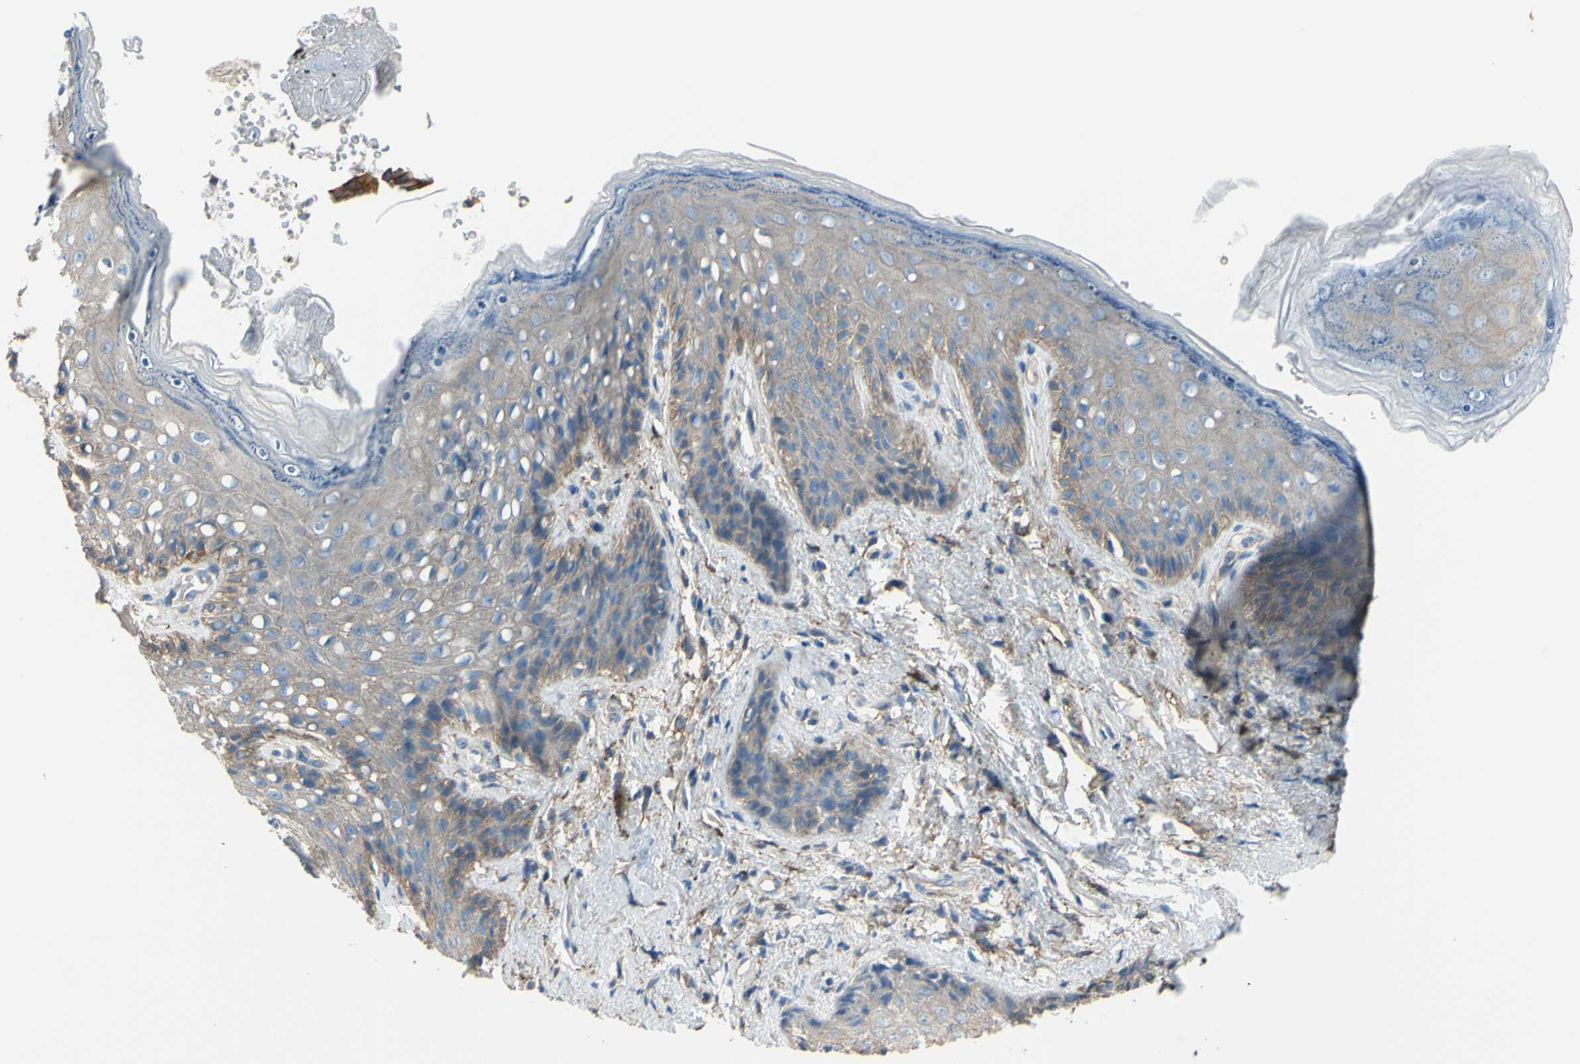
{"staining": {"intensity": "weak", "quantity": "25%-75%", "location": "cytoplasmic/membranous"}, "tissue": "skin", "cell_type": "Epidermal cells", "image_type": "normal", "snomed": [{"axis": "morphology", "description": "Normal tissue, NOS"}, {"axis": "topography", "description": "Anal"}], "caption": "Immunohistochemistry (IHC) (DAB (3,3'-diaminobenzidine)) staining of benign human skin shows weak cytoplasmic/membranous protein expression in about 25%-75% of epidermal cells. Immunohistochemistry stains the protein of interest in brown and the nuclei are stained blue.", "gene": "ADD1", "patient": {"sex": "female", "age": 46}}